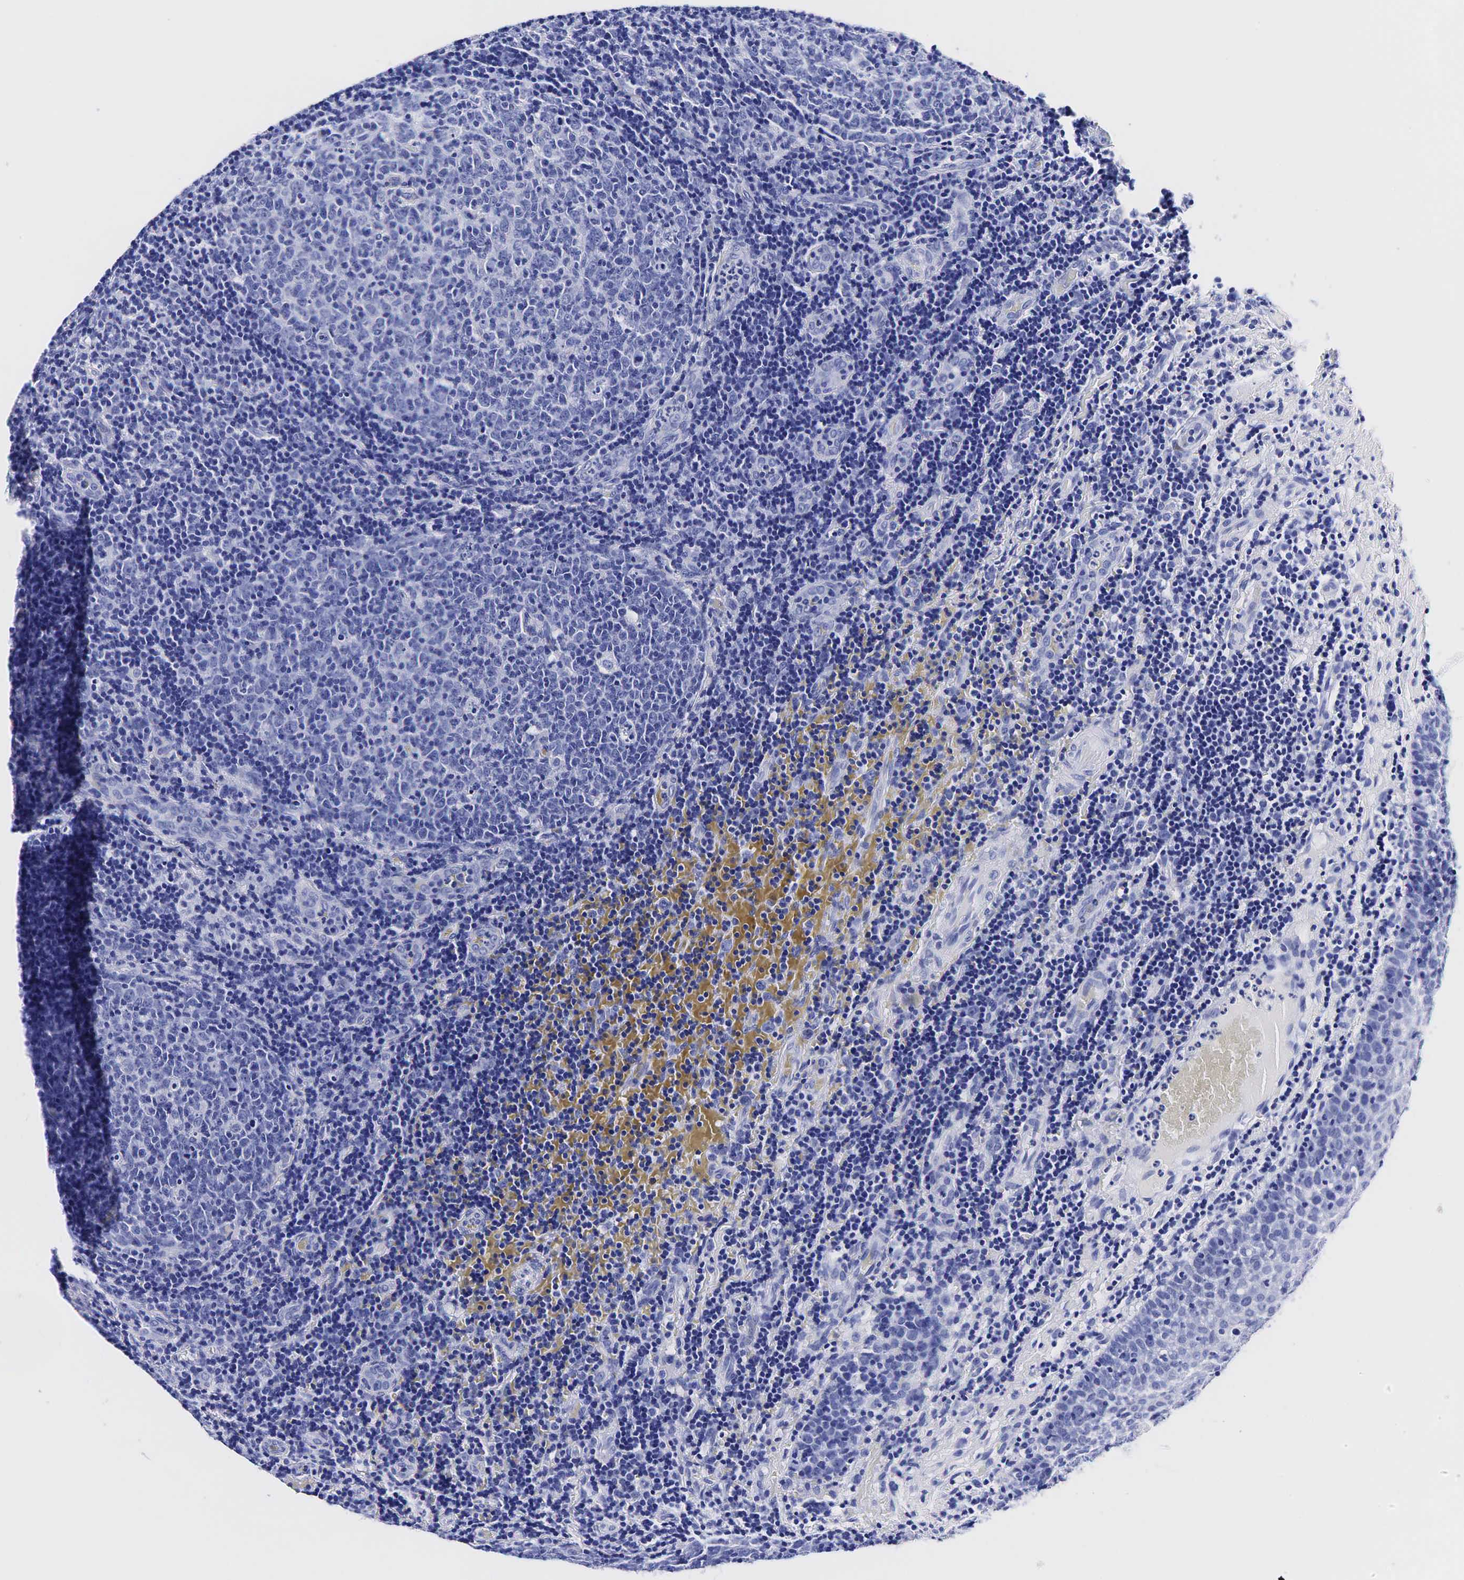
{"staining": {"intensity": "negative", "quantity": "none", "location": "none"}, "tissue": "tonsil", "cell_type": "Germinal center cells", "image_type": "normal", "snomed": [{"axis": "morphology", "description": "Normal tissue, NOS"}, {"axis": "topography", "description": "Tonsil"}], "caption": "A high-resolution image shows immunohistochemistry (IHC) staining of benign tonsil, which demonstrates no significant positivity in germinal center cells. (Stains: DAB immunohistochemistry (IHC) with hematoxylin counter stain, Microscopy: brightfield microscopy at high magnification).", "gene": "ACP3", "patient": {"sex": "female", "age": 3}}